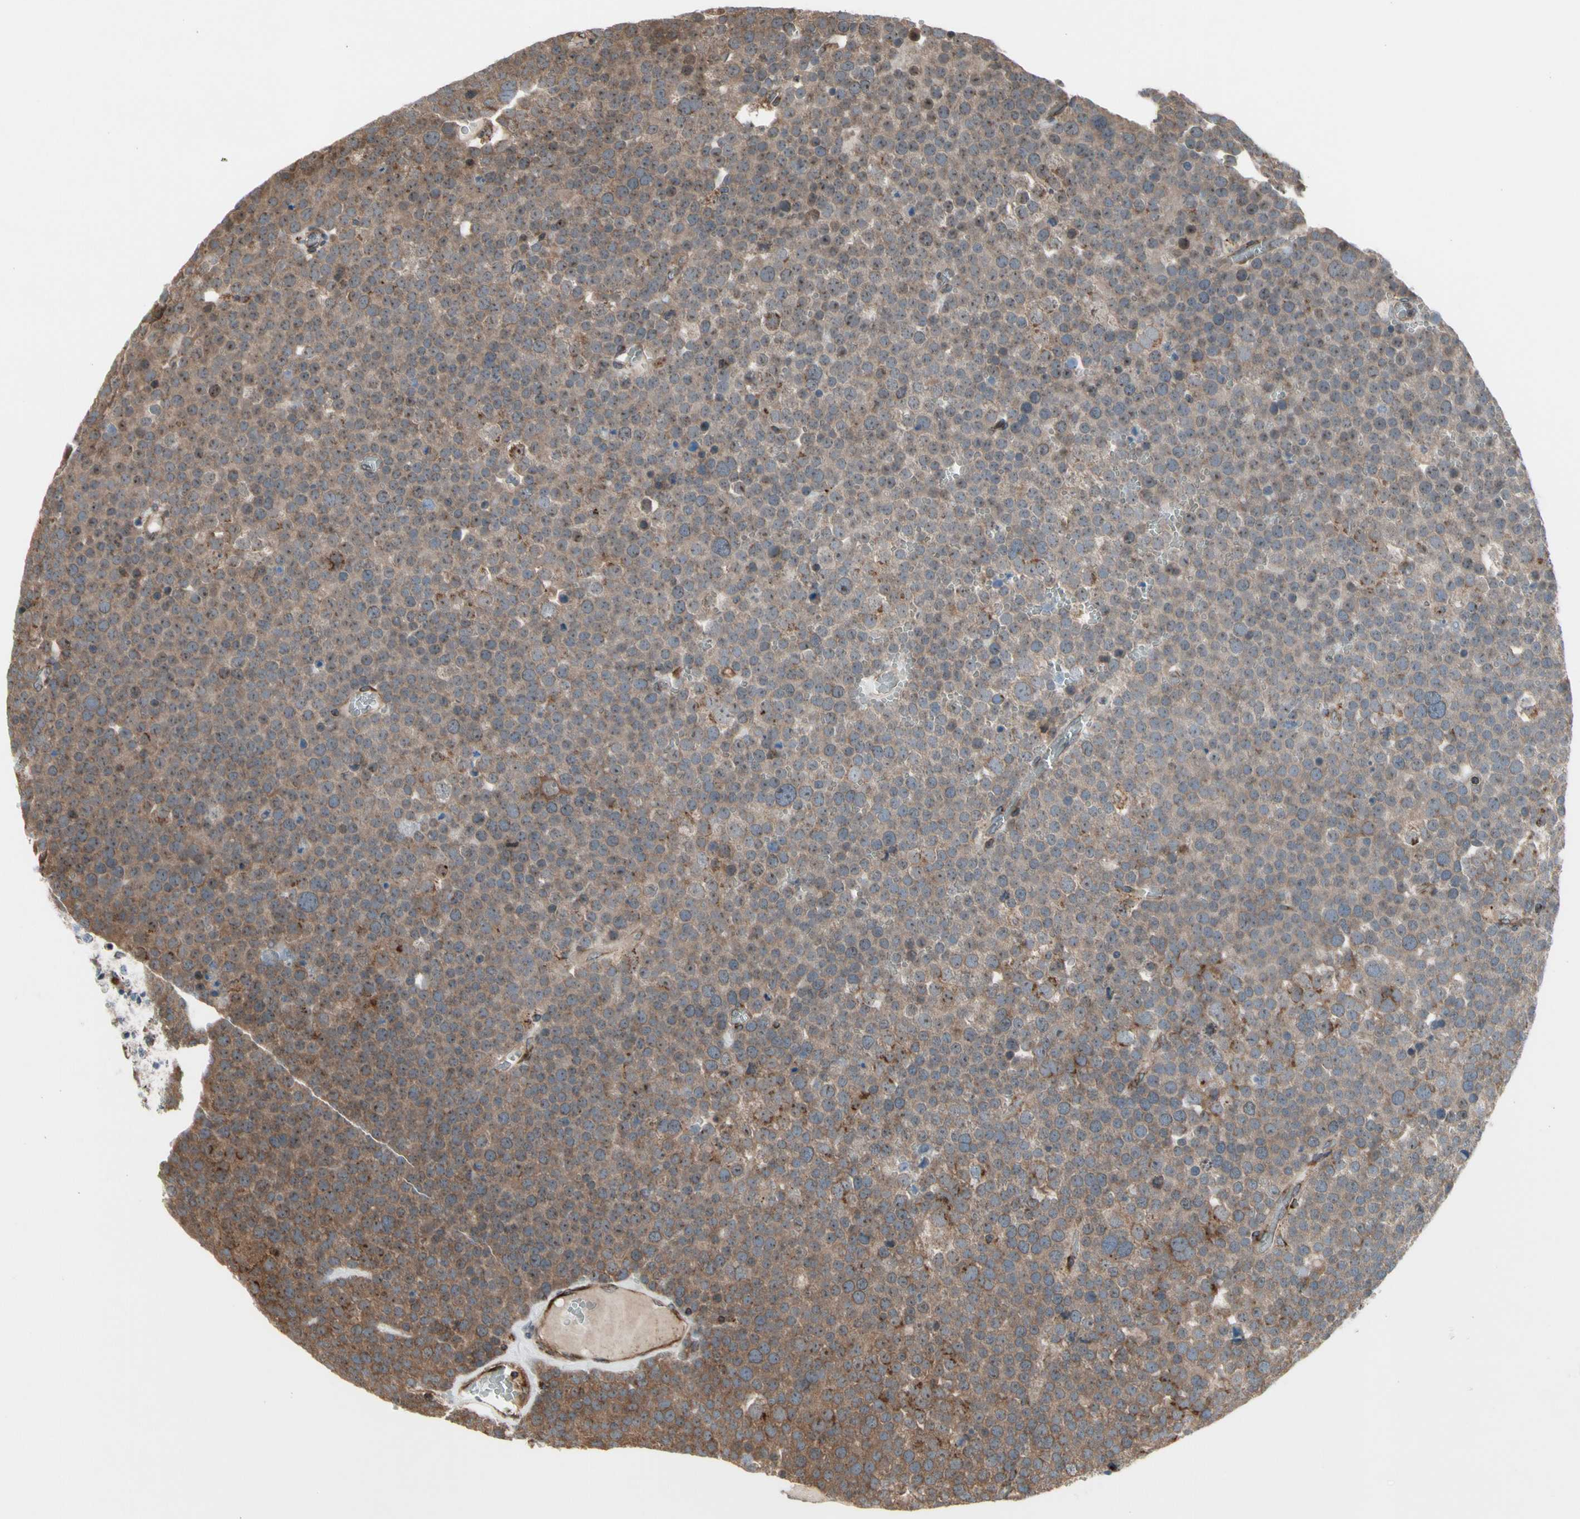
{"staining": {"intensity": "moderate", "quantity": ">75%", "location": "cytoplasmic/membranous"}, "tissue": "testis cancer", "cell_type": "Tumor cells", "image_type": "cancer", "snomed": [{"axis": "morphology", "description": "Seminoma, NOS"}, {"axis": "topography", "description": "Testis"}], "caption": "Protein analysis of testis cancer (seminoma) tissue displays moderate cytoplasmic/membranous positivity in about >75% of tumor cells.", "gene": "SLC39A9", "patient": {"sex": "male", "age": 71}}